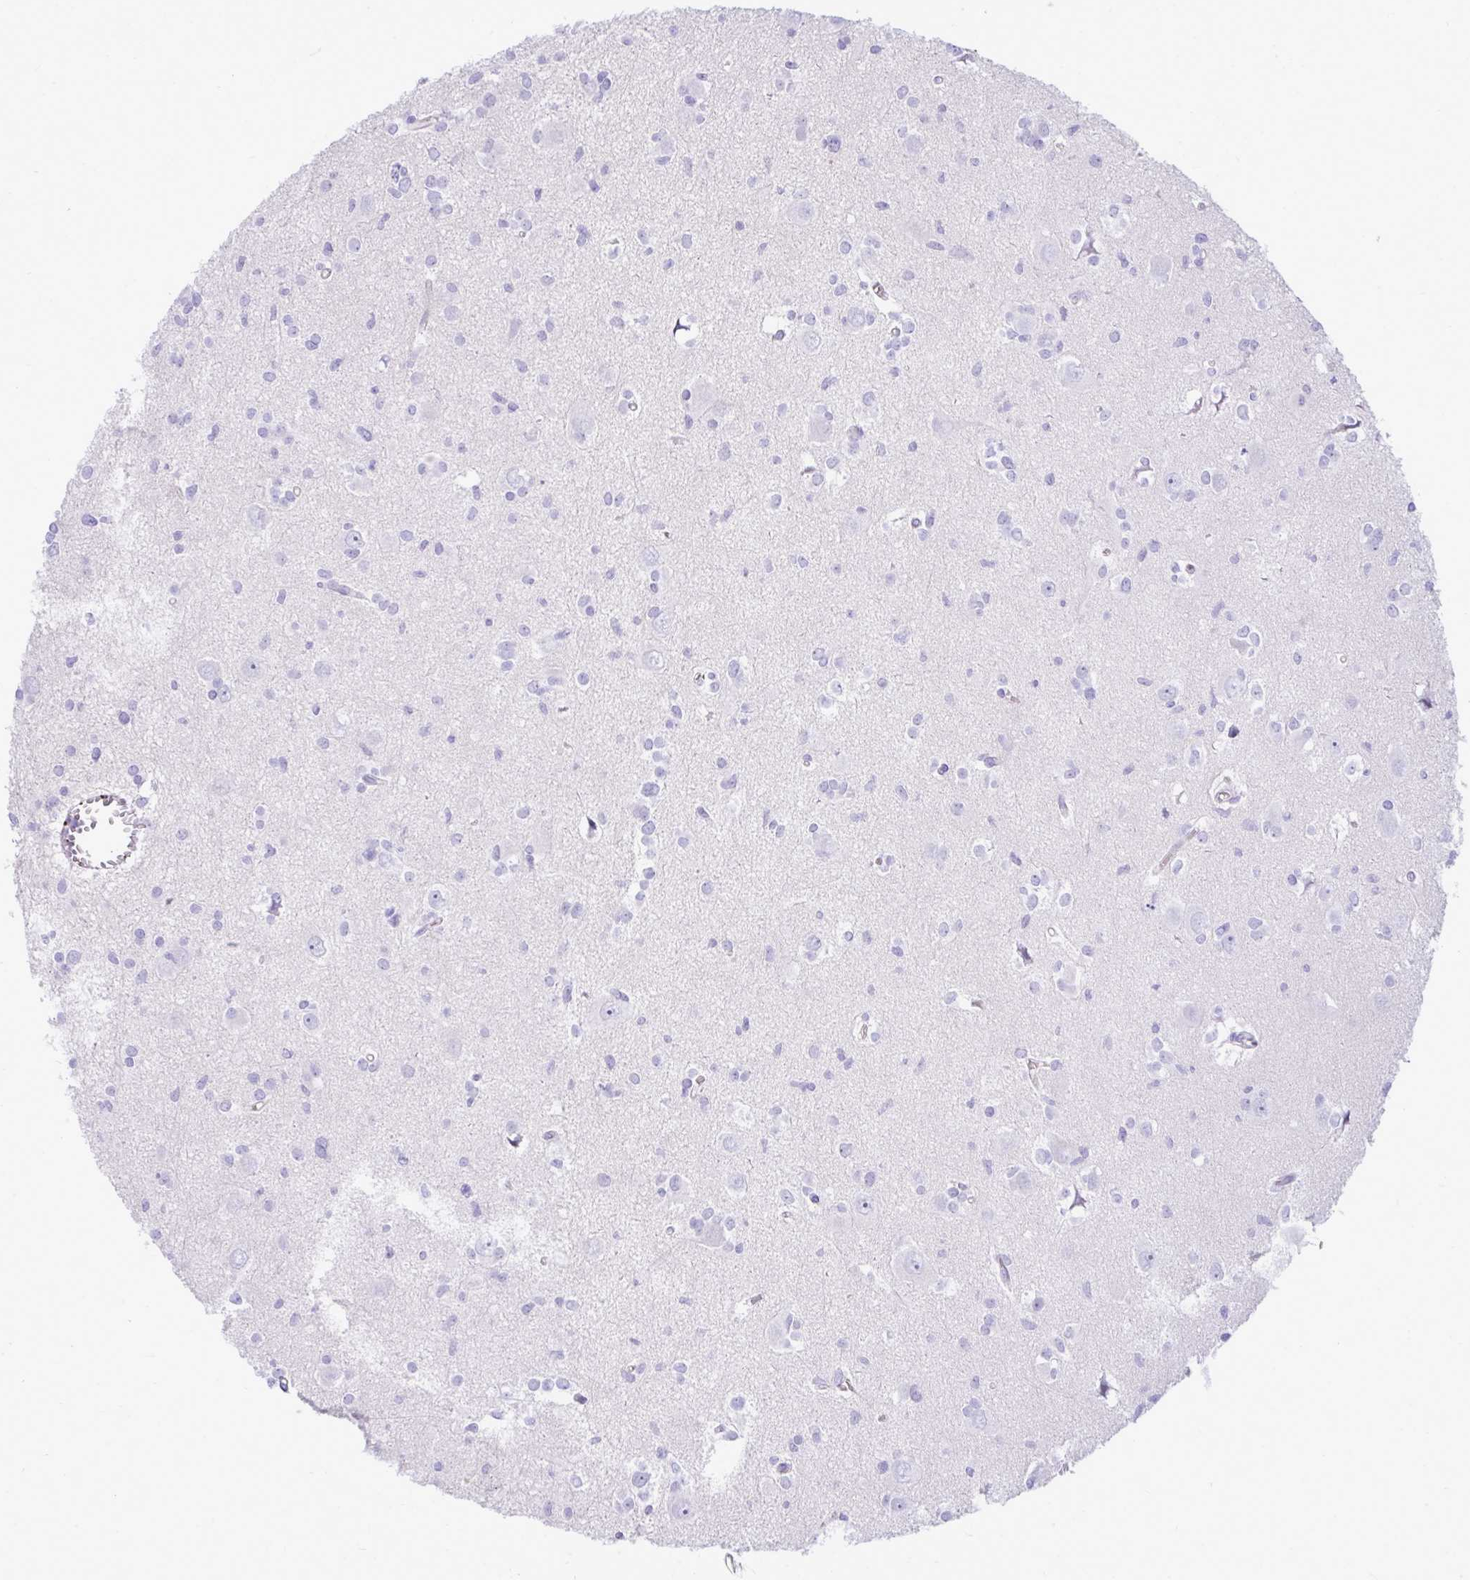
{"staining": {"intensity": "negative", "quantity": "none", "location": "none"}, "tissue": "glioma", "cell_type": "Tumor cells", "image_type": "cancer", "snomed": [{"axis": "morphology", "description": "Glioma, malignant, High grade"}, {"axis": "topography", "description": "Brain"}], "caption": "High power microscopy histopathology image of an immunohistochemistry (IHC) image of high-grade glioma (malignant), revealing no significant positivity in tumor cells.", "gene": "HRG", "patient": {"sex": "male", "age": 23}}